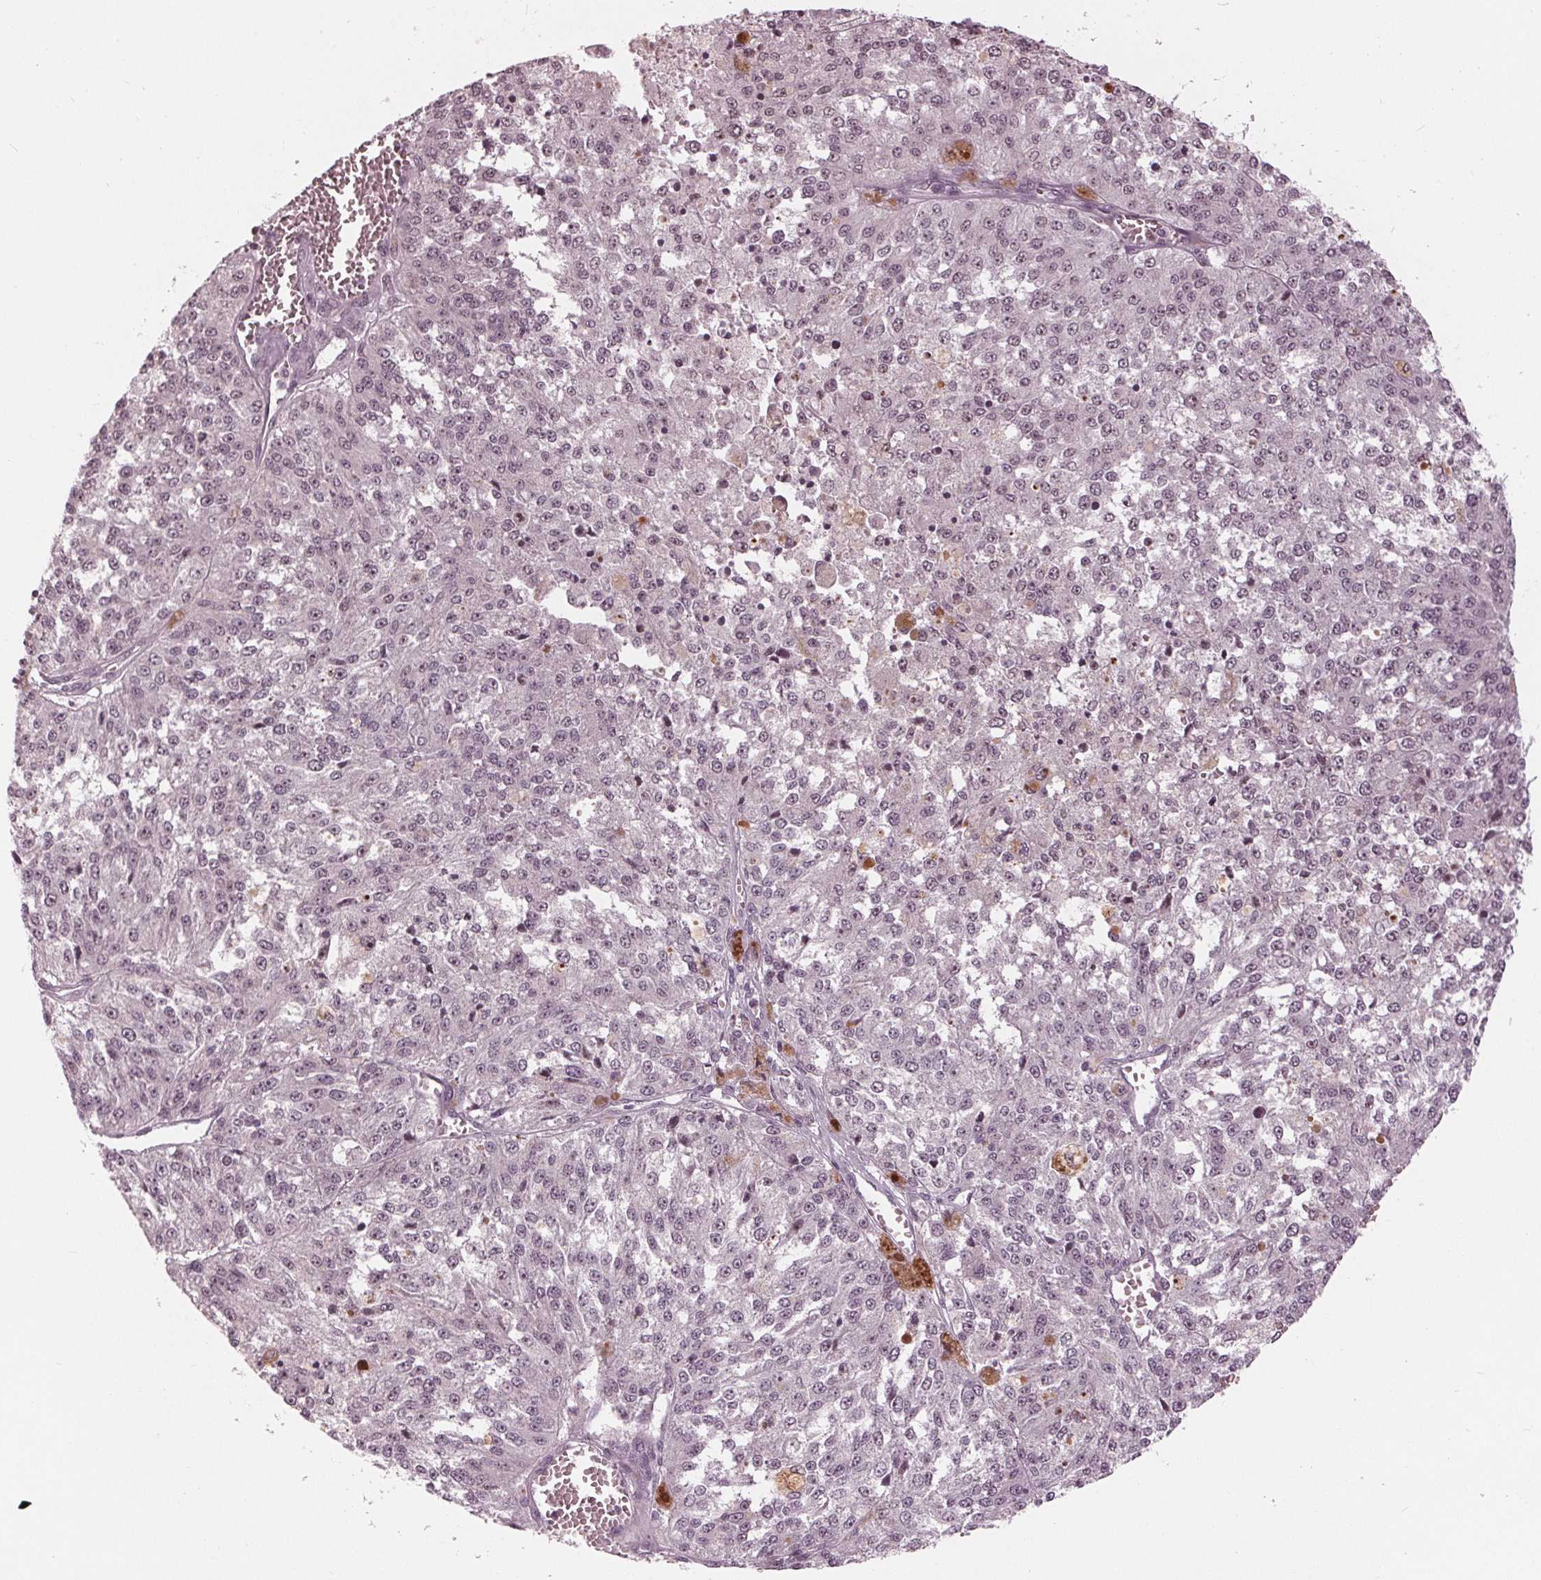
{"staining": {"intensity": "weak", "quantity": "<25%", "location": "nuclear"}, "tissue": "melanoma", "cell_type": "Tumor cells", "image_type": "cancer", "snomed": [{"axis": "morphology", "description": "Malignant melanoma, Metastatic site"}, {"axis": "topography", "description": "Lymph node"}], "caption": "The micrograph exhibits no significant positivity in tumor cells of melanoma.", "gene": "SLX4", "patient": {"sex": "female", "age": 64}}